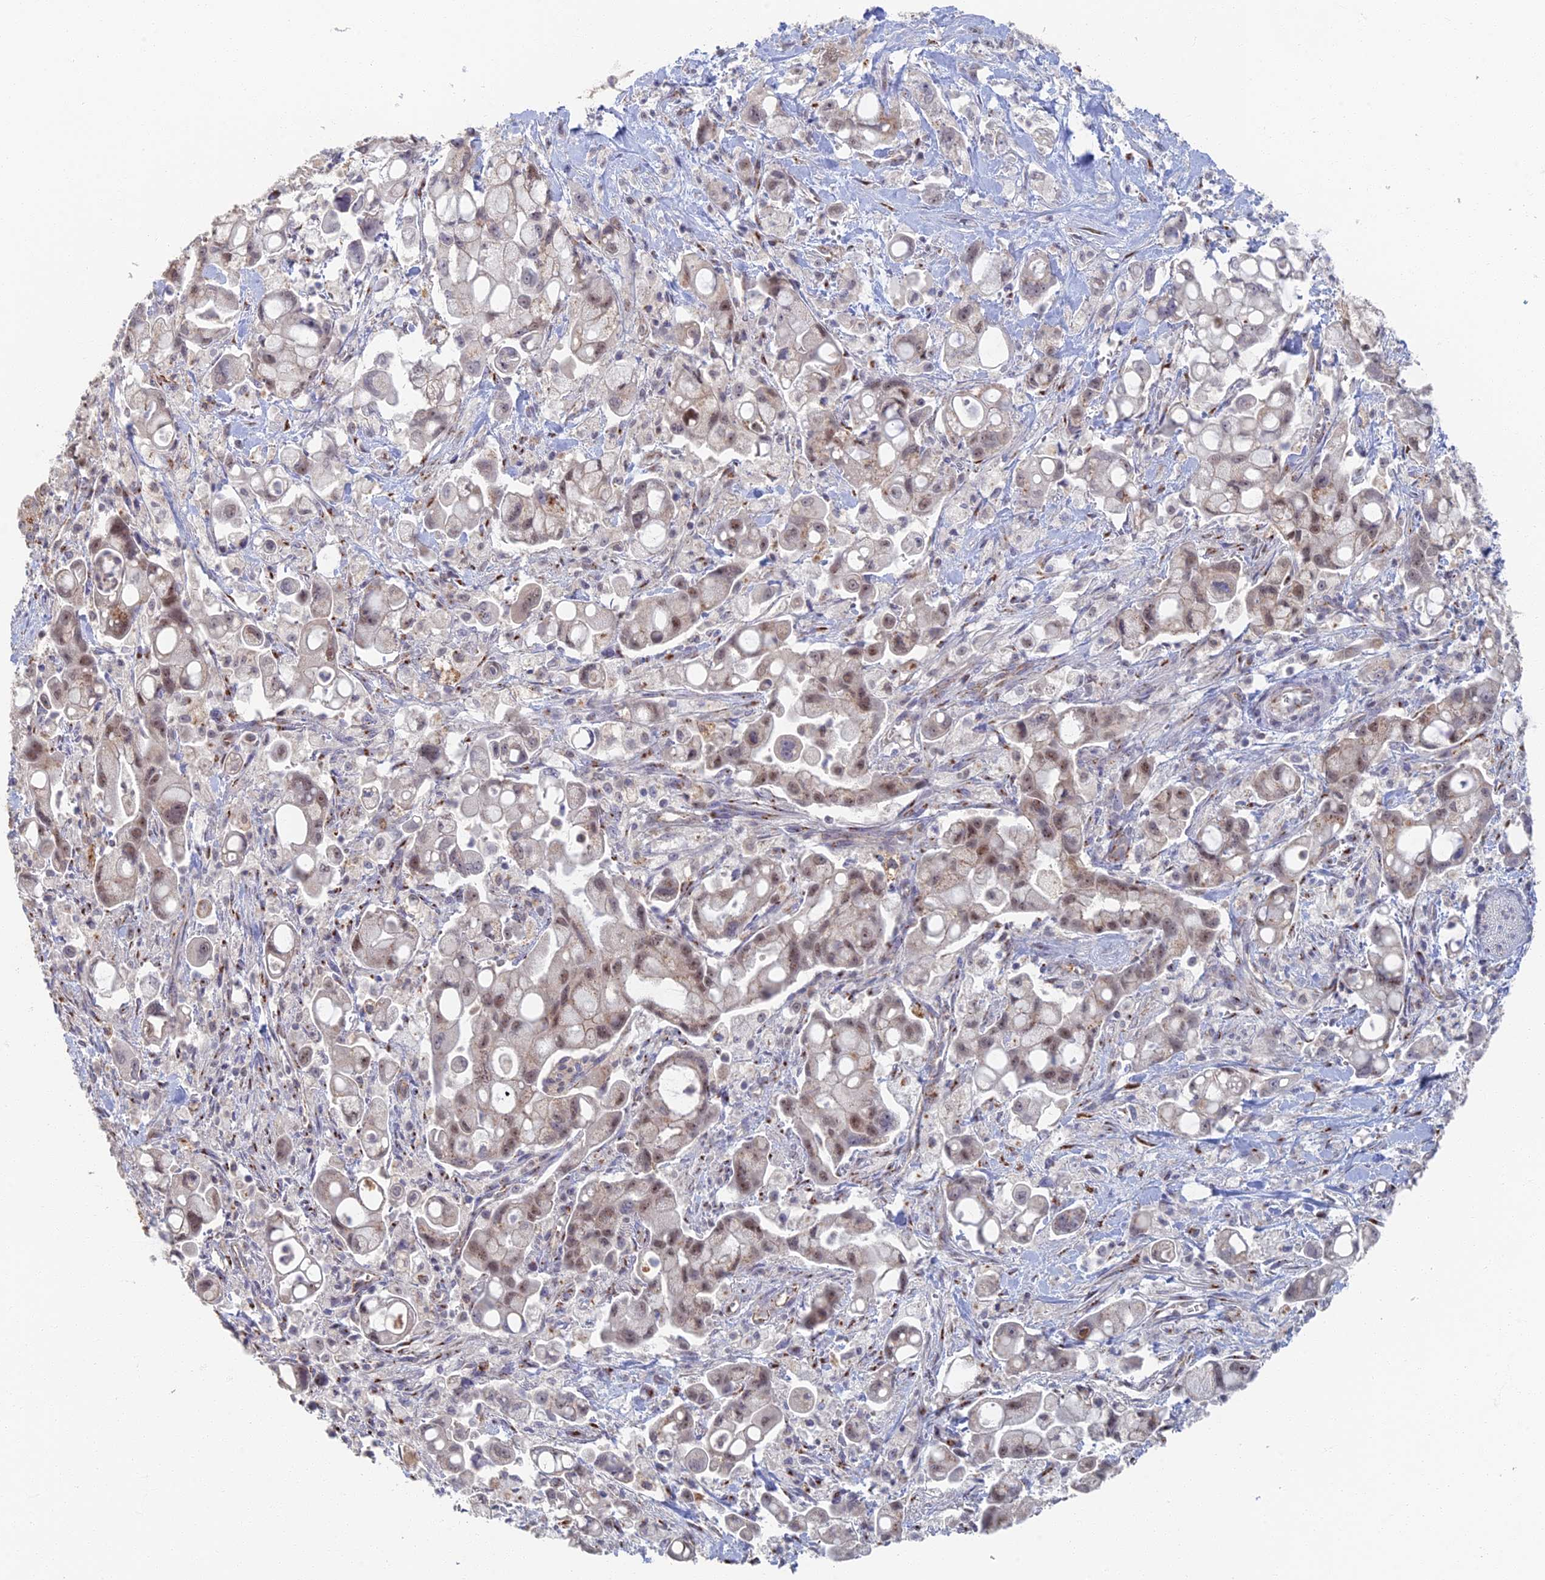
{"staining": {"intensity": "weak", "quantity": "25%-75%", "location": "nuclear"}, "tissue": "pancreatic cancer", "cell_type": "Tumor cells", "image_type": "cancer", "snomed": [{"axis": "morphology", "description": "Adenocarcinoma, NOS"}, {"axis": "topography", "description": "Pancreas"}], "caption": "Immunohistochemical staining of human adenocarcinoma (pancreatic) reveals low levels of weak nuclear protein positivity in about 25%-75% of tumor cells. The protein of interest is shown in brown color, while the nuclei are stained blue.", "gene": "GPATCH1", "patient": {"sex": "male", "age": 68}}